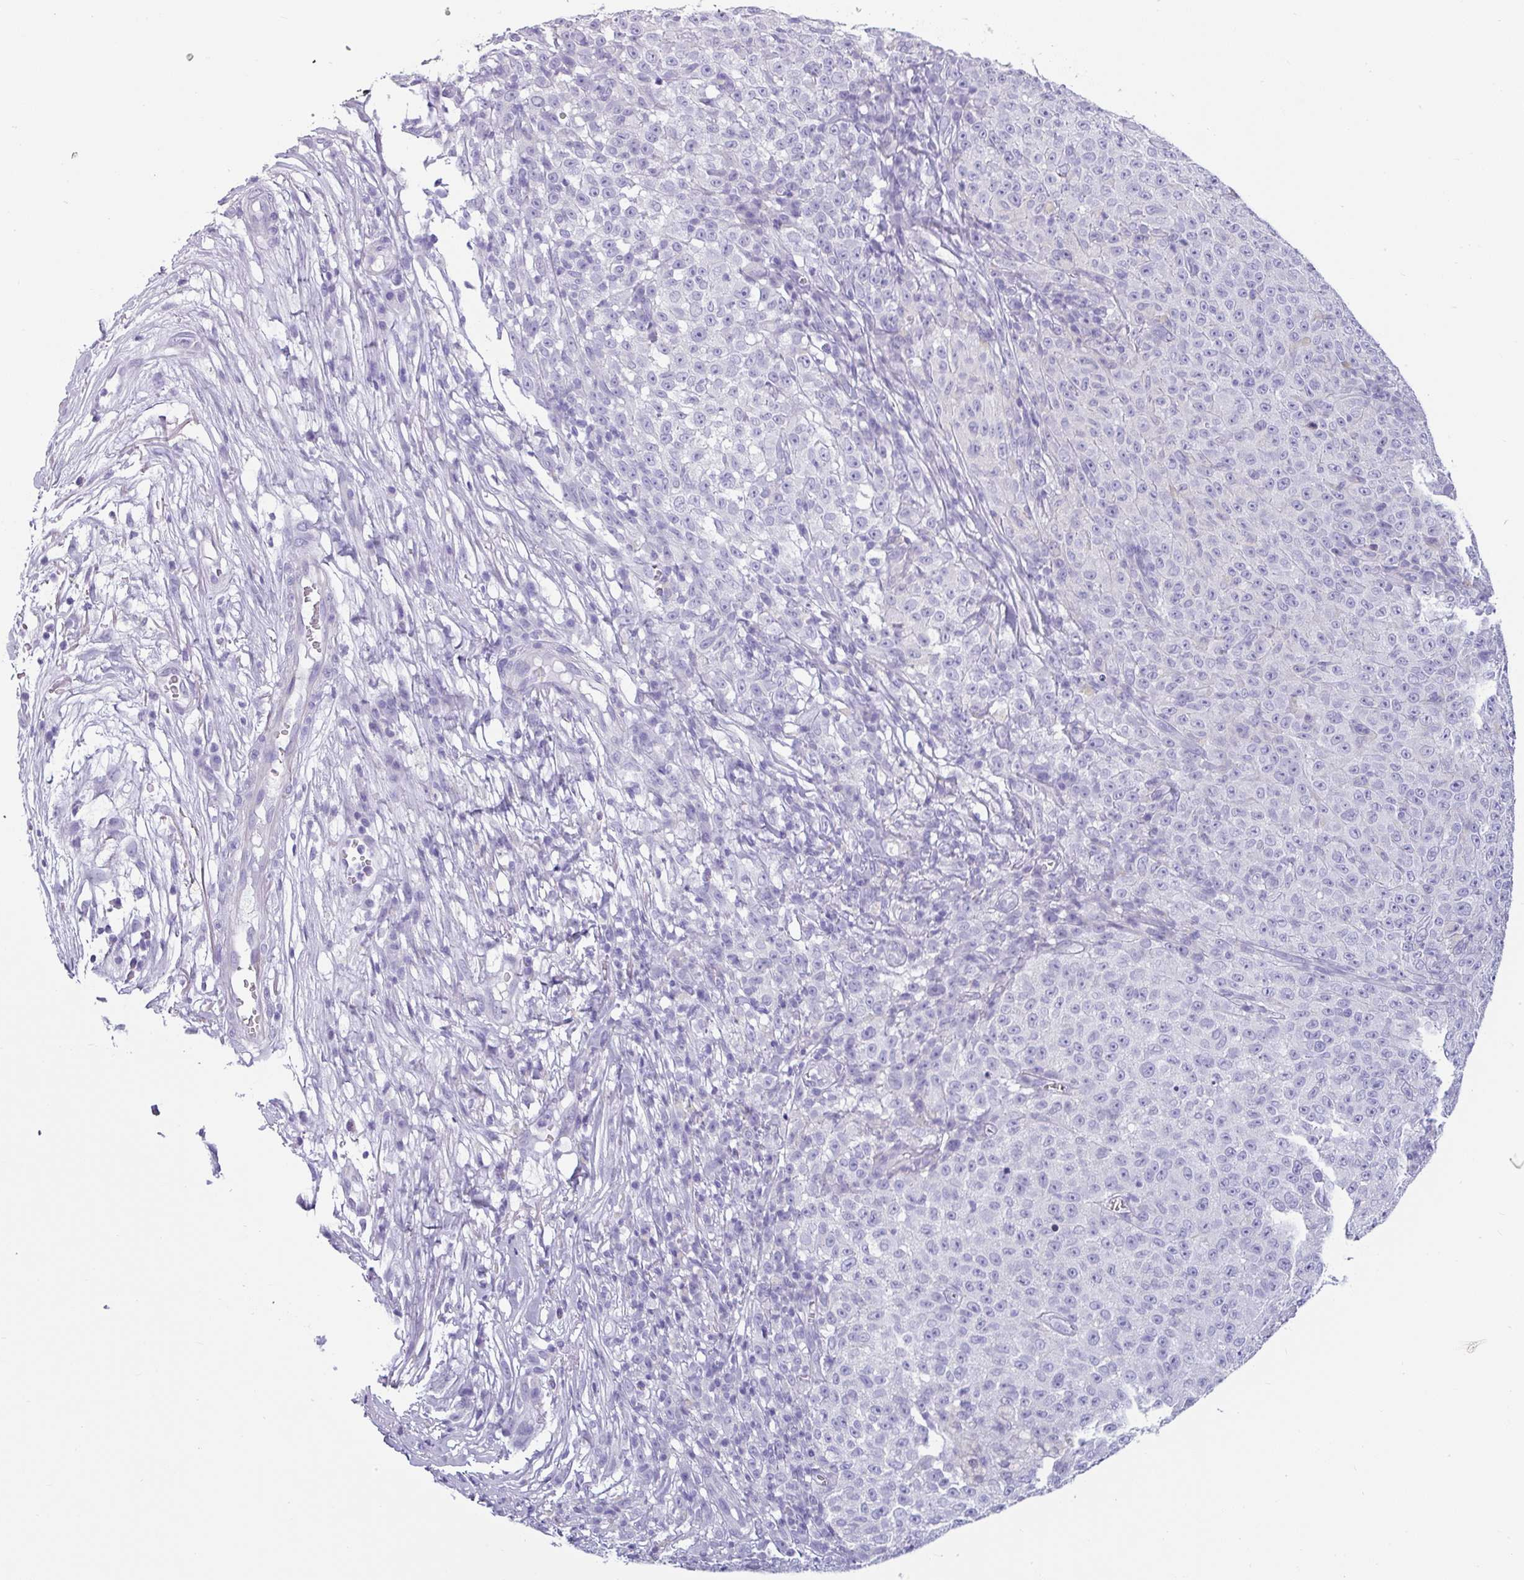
{"staining": {"intensity": "negative", "quantity": "none", "location": "none"}, "tissue": "melanoma", "cell_type": "Tumor cells", "image_type": "cancer", "snomed": [{"axis": "morphology", "description": "Malignant melanoma, NOS"}, {"axis": "topography", "description": "Skin"}], "caption": "The photomicrograph displays no significant staining in tumor cells of melanoma. (DAB (3,3'-diaminobenzidine) IHC visualized using brightfield microscopy, high magnification).", "gene": "VCY1B", "patient": {"sex": "female", "age": 82}}